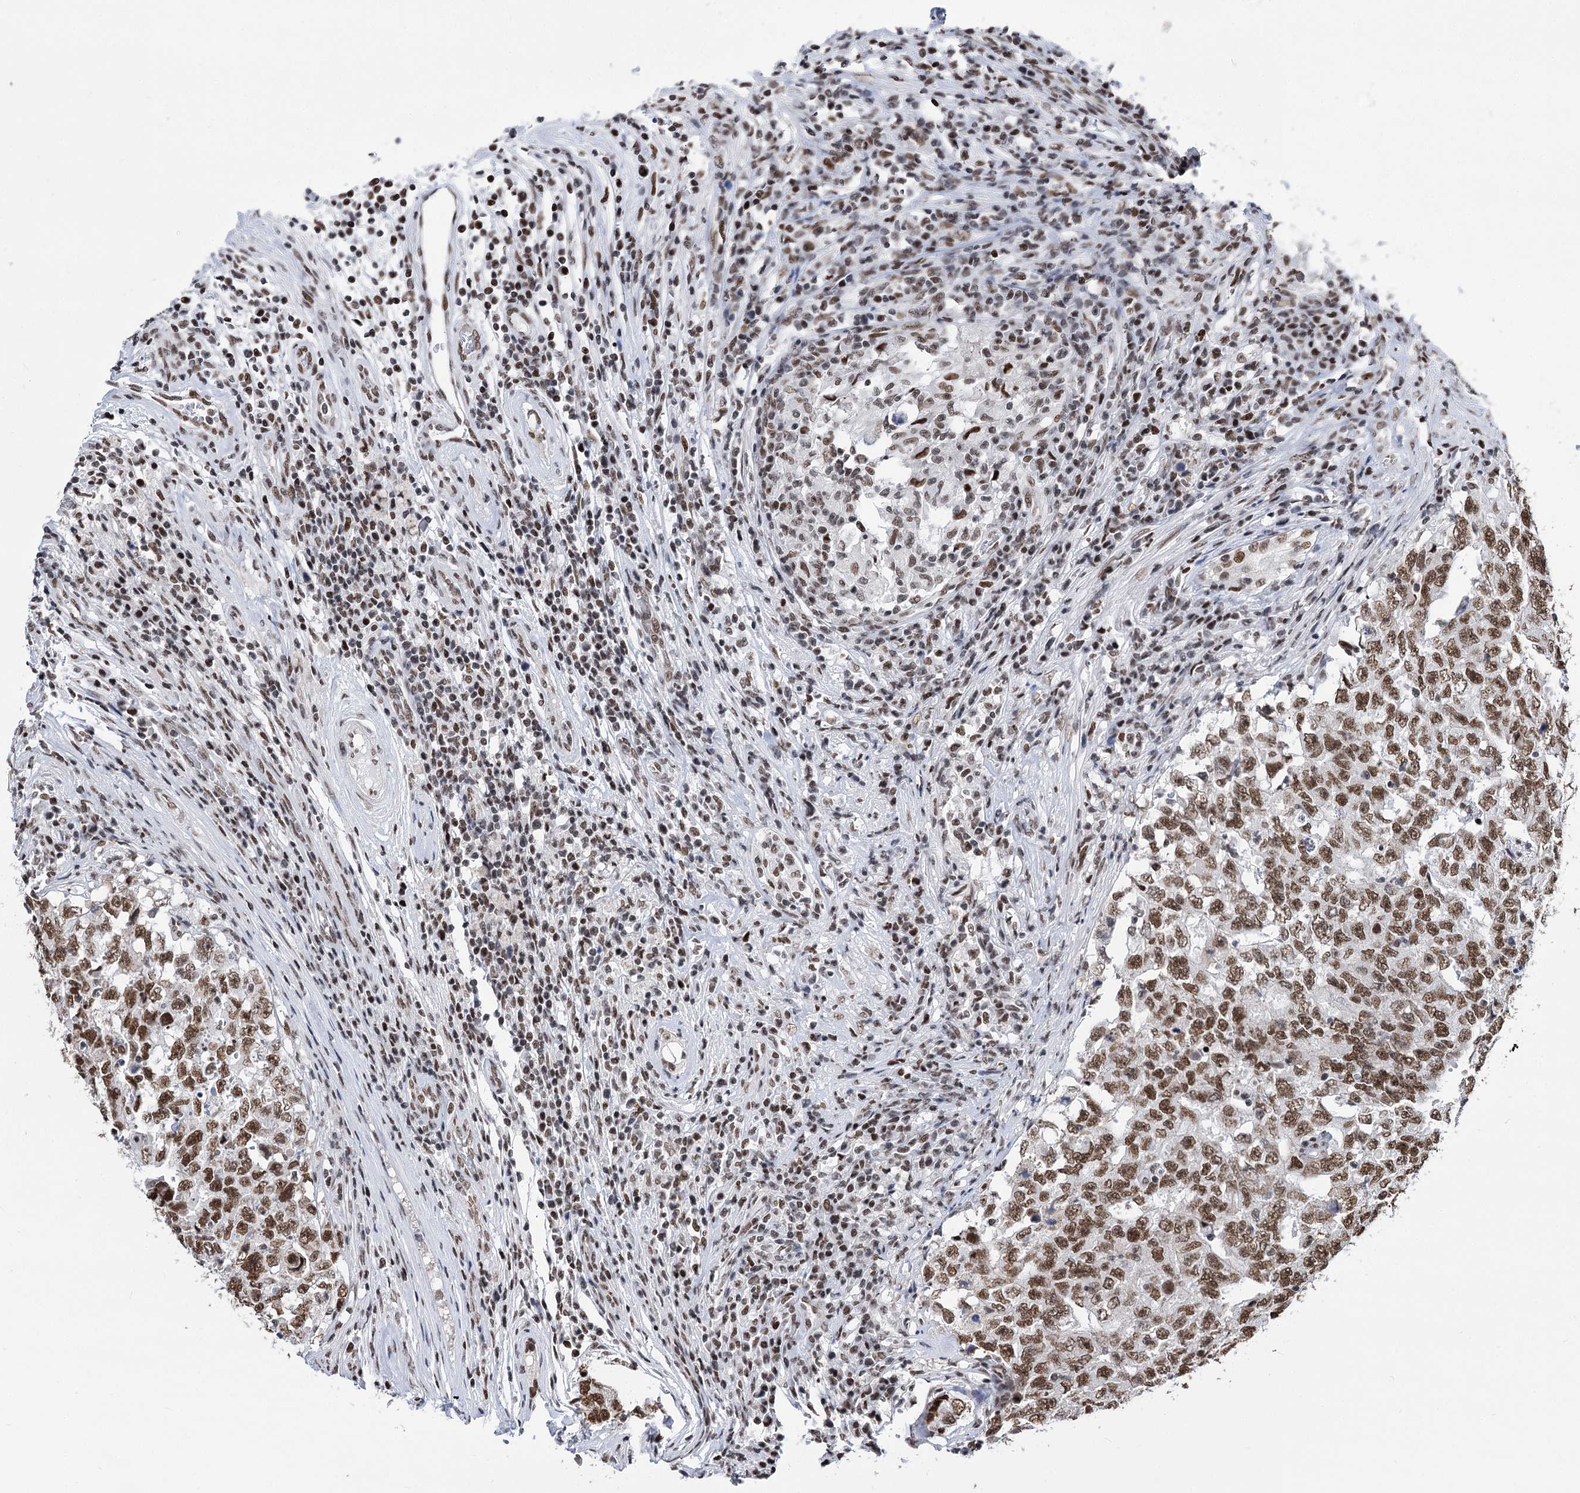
{"staining": {"intensity": "moderate", "quantity": ">75%", "location": "nuclear"}, "tissue": "testis cancer", "cell_type": "Tumor cells", "image_type": "cancer", "snomed": [{"axis": "morphology", "description": "Carcinoma, Embryonal, NOS"}, {"axis": "topography", "description": "Testis"}], "caption": "This image exhibits IHC staining of embryonal carcinoma (testis), with medium moderate nuclear expression in approximately >75% of tumor cells.", "gene": "POU4F3", "patient": {"sex": "male", "age": 26}}